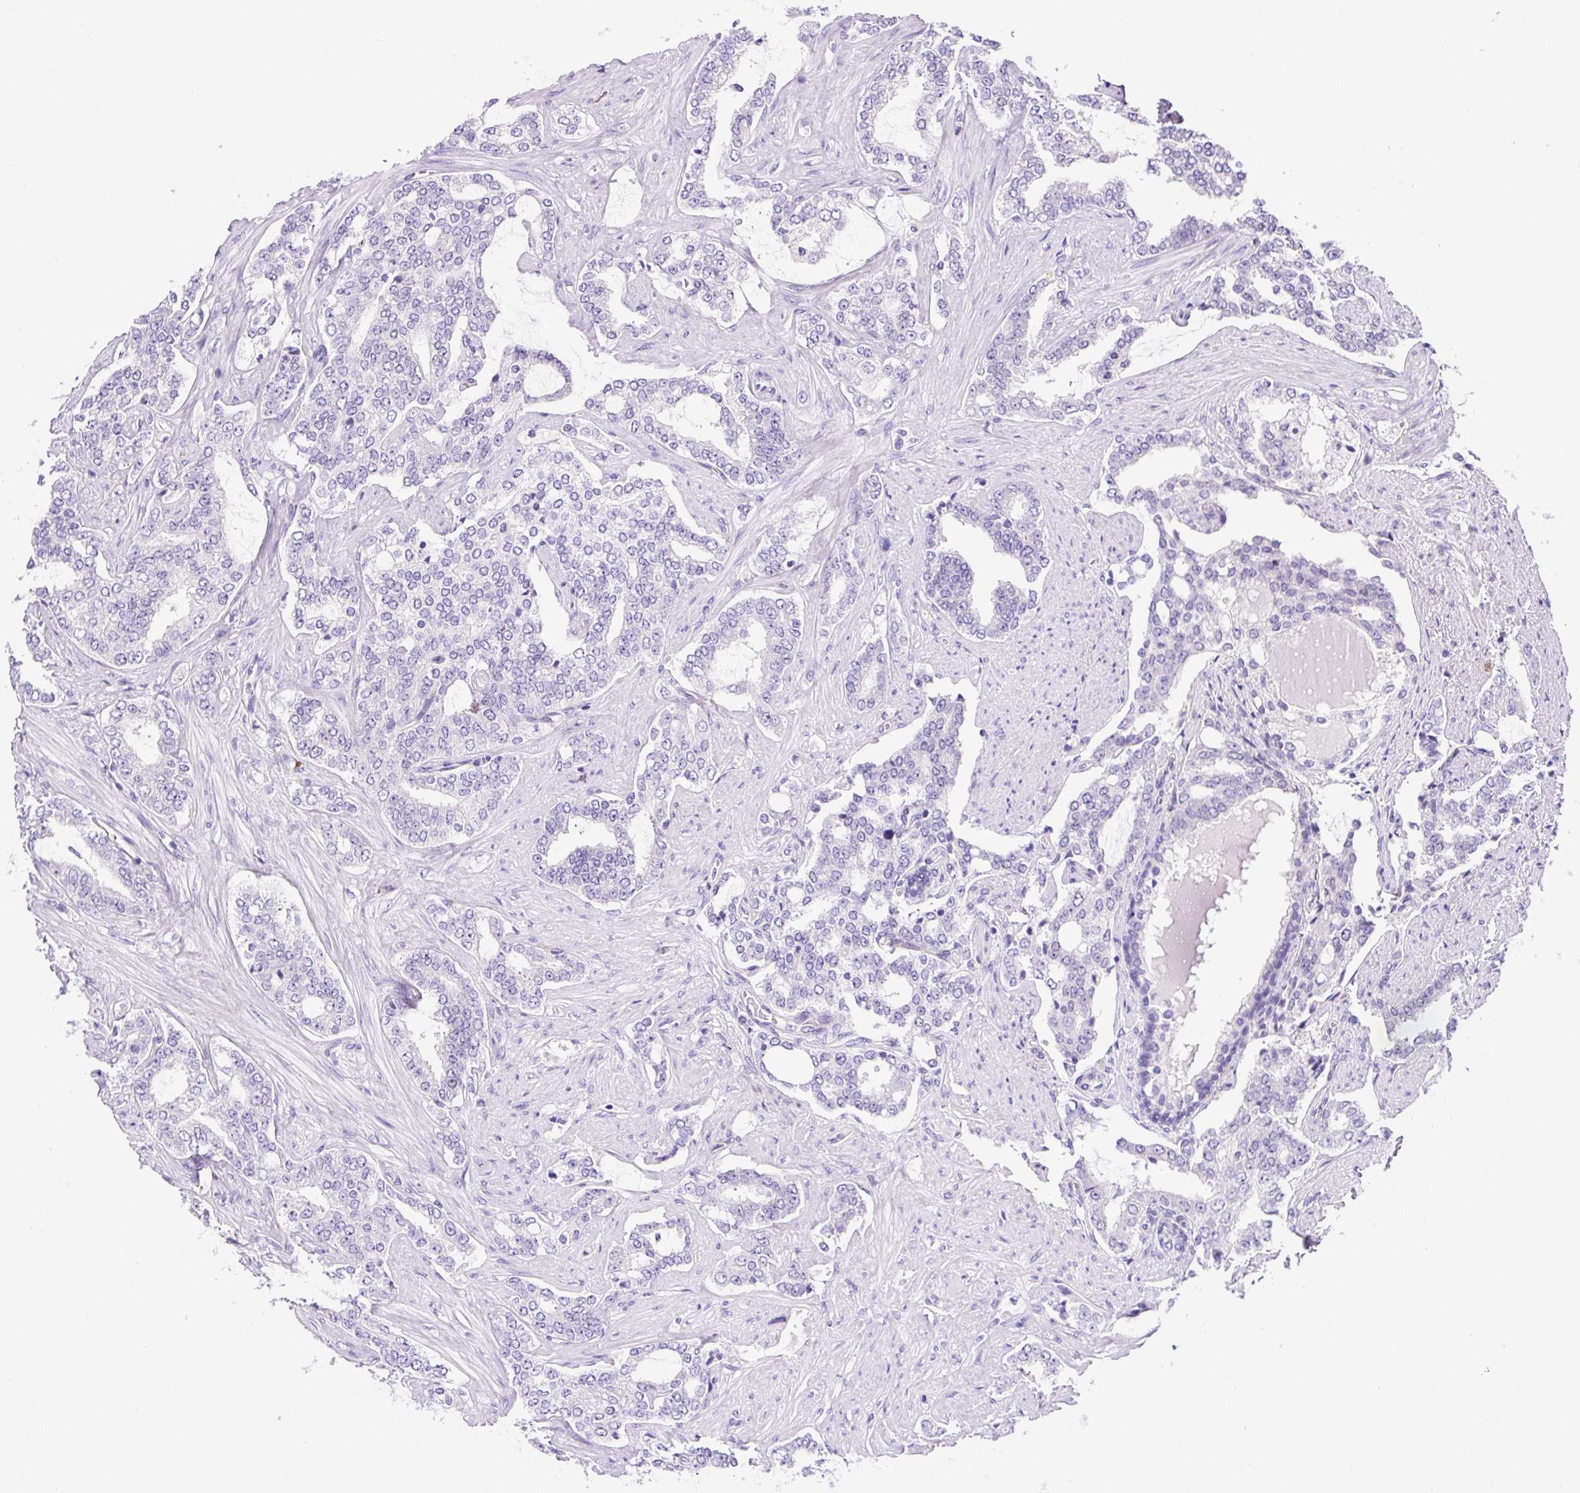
{"staining": {"intensity": "negative", "quantity": "none", "location": "none"}, "tissue": "prostate cancer", "cell_type": "Tumor cells", "image_type": "cancer", "snomed": [{"axis": "morphology", "description": "Adenocarcinoma, High grade"}, {"axis": "topography", "description": "Prostate"}], "caption": "The micrograph shows no significant positivity in tumor cells of prostate cancer.", "gene": "ASB4", "patient": {"sex": "male", "age": 64}}